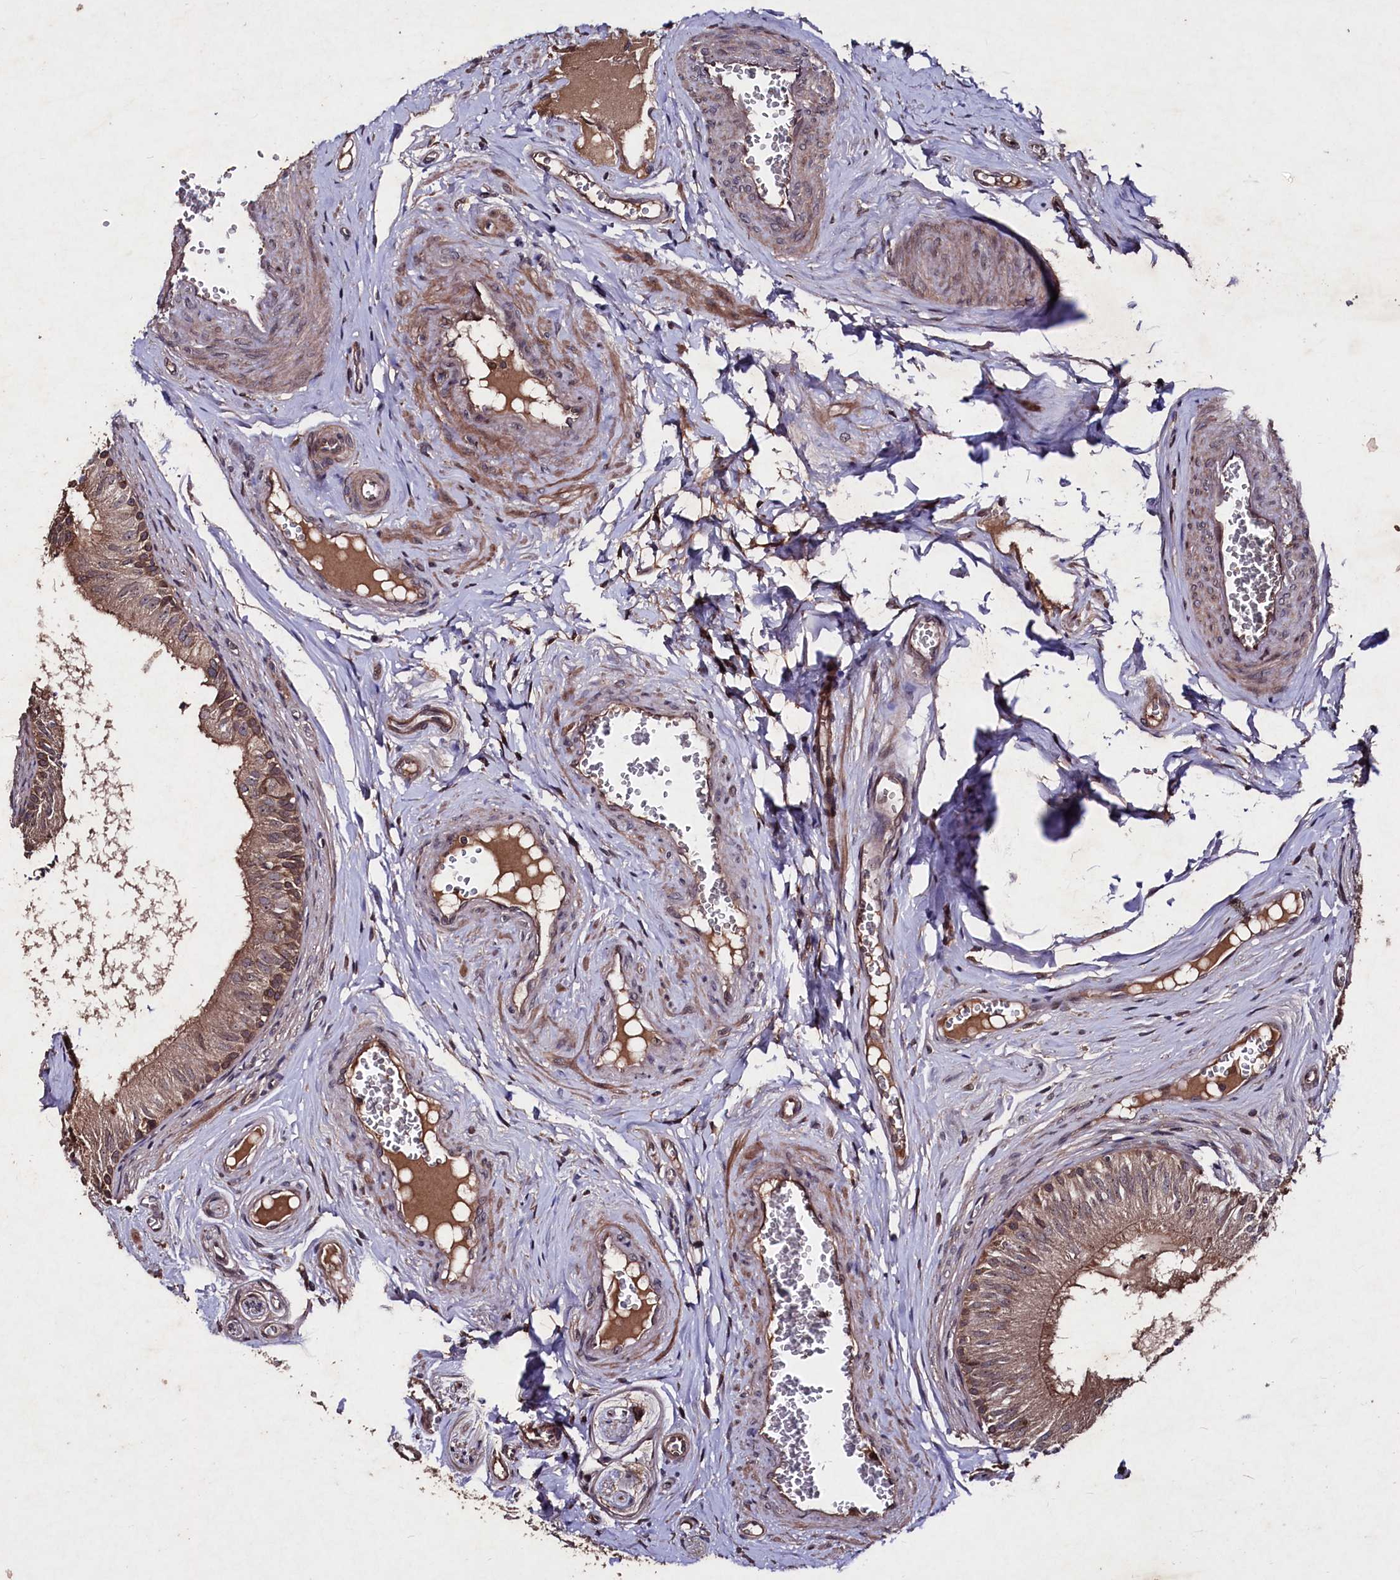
{"staining": {"intensity": "moderate", "quantity": ">75%", "location": "cytoplasmic/membranous"}, "tissue": "epididymis", "cell_type": "Glandular cells", "image_type": "normal", "snomed": [{"axis": "morphology", "description": "Normal tissue, NOS"}, {"axis": "topography", "description": "Epididymis"}], "caption": "Normal epididymis was stained to show a protein in brown. There is medium levels of moderate cytoplasmic/membranous staining in approximately >75% of glandular cells. Immunohistochemistry (ihc) stains the protein in brown and the nuclei are stained blue.", "gene": "MYO1H", "patient": {"sex": "male", "age": 46}}